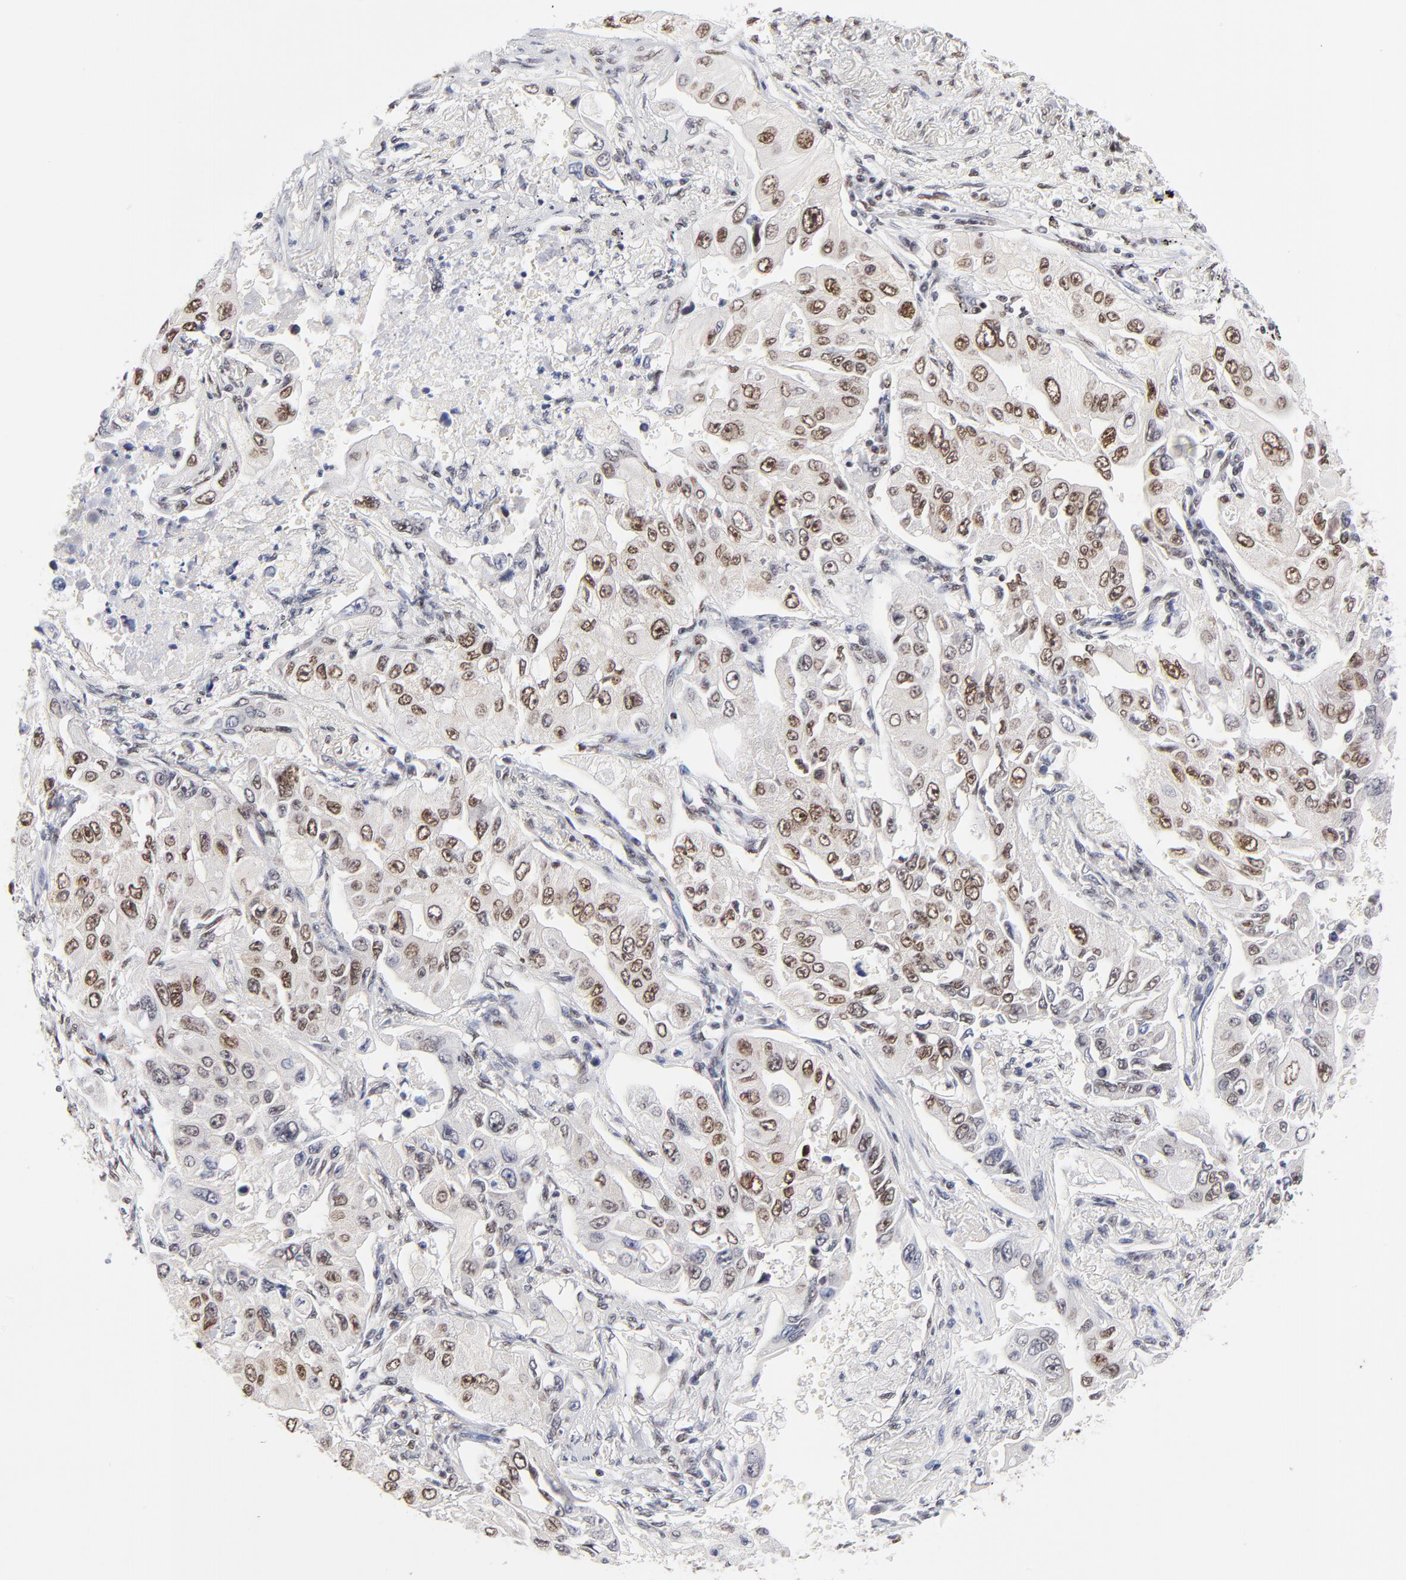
{"staining": {"intensity": "moderate", "quantity": "25%-75%", "location": "nuclear"}, "tissue": "lung cancer", "cell_type": "Tumor cells", "image_type": "cancer", "snomed": [{"axis": "morphology", "description": "Adenocarcinoma, NOS"}, {"axis": "topography", "description": "Lung"}], "caption": "The photomicrograph demonstrates immunohistochemical staining of lung cancer. There is moderate nuclear expression is identified in approximately 25%-75% of tumor cells. Nuclei are stained in blue.", "gene": "ZMYM3", "patient": {"sex": "male", "age": 84}}